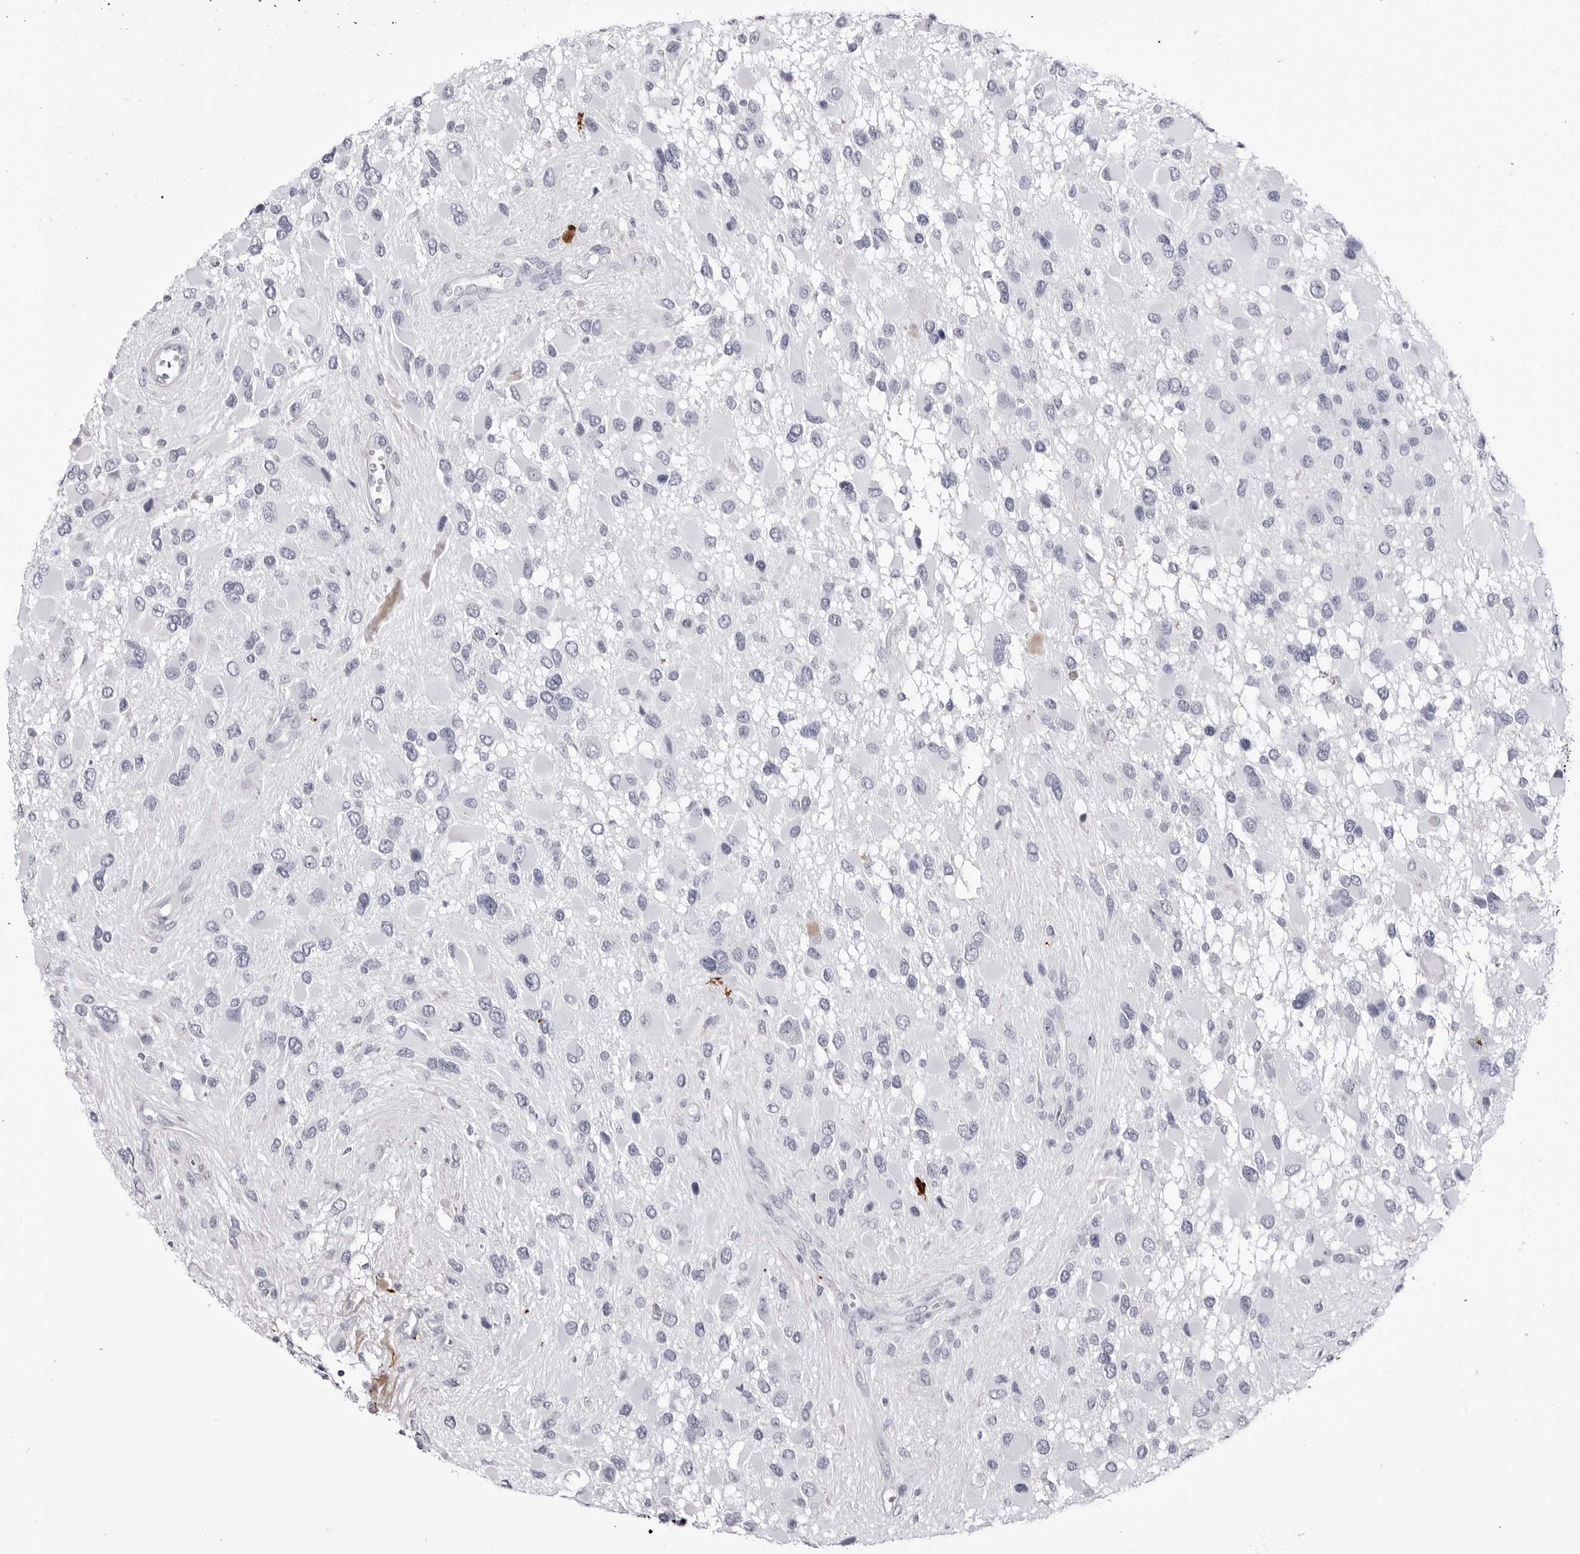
{"staining": {"intensity": "negative", "quantity": "none", "location": "none"}, "tissue": "glioma", "cell_type": "Tumor cells", "image_type": "cancer", "snomed": [{"axis": "morphology", "description": "Glioma, malignant, High grade"}, {"axis": "topography", "description": "Brain"}], "caption": "This is an immunohistochemistry (IHC) histopathology image of human glioma. There is no expression in tumor cells.", "gene": "COL26A1", "patient": {"sex": "male", "age": 53}}